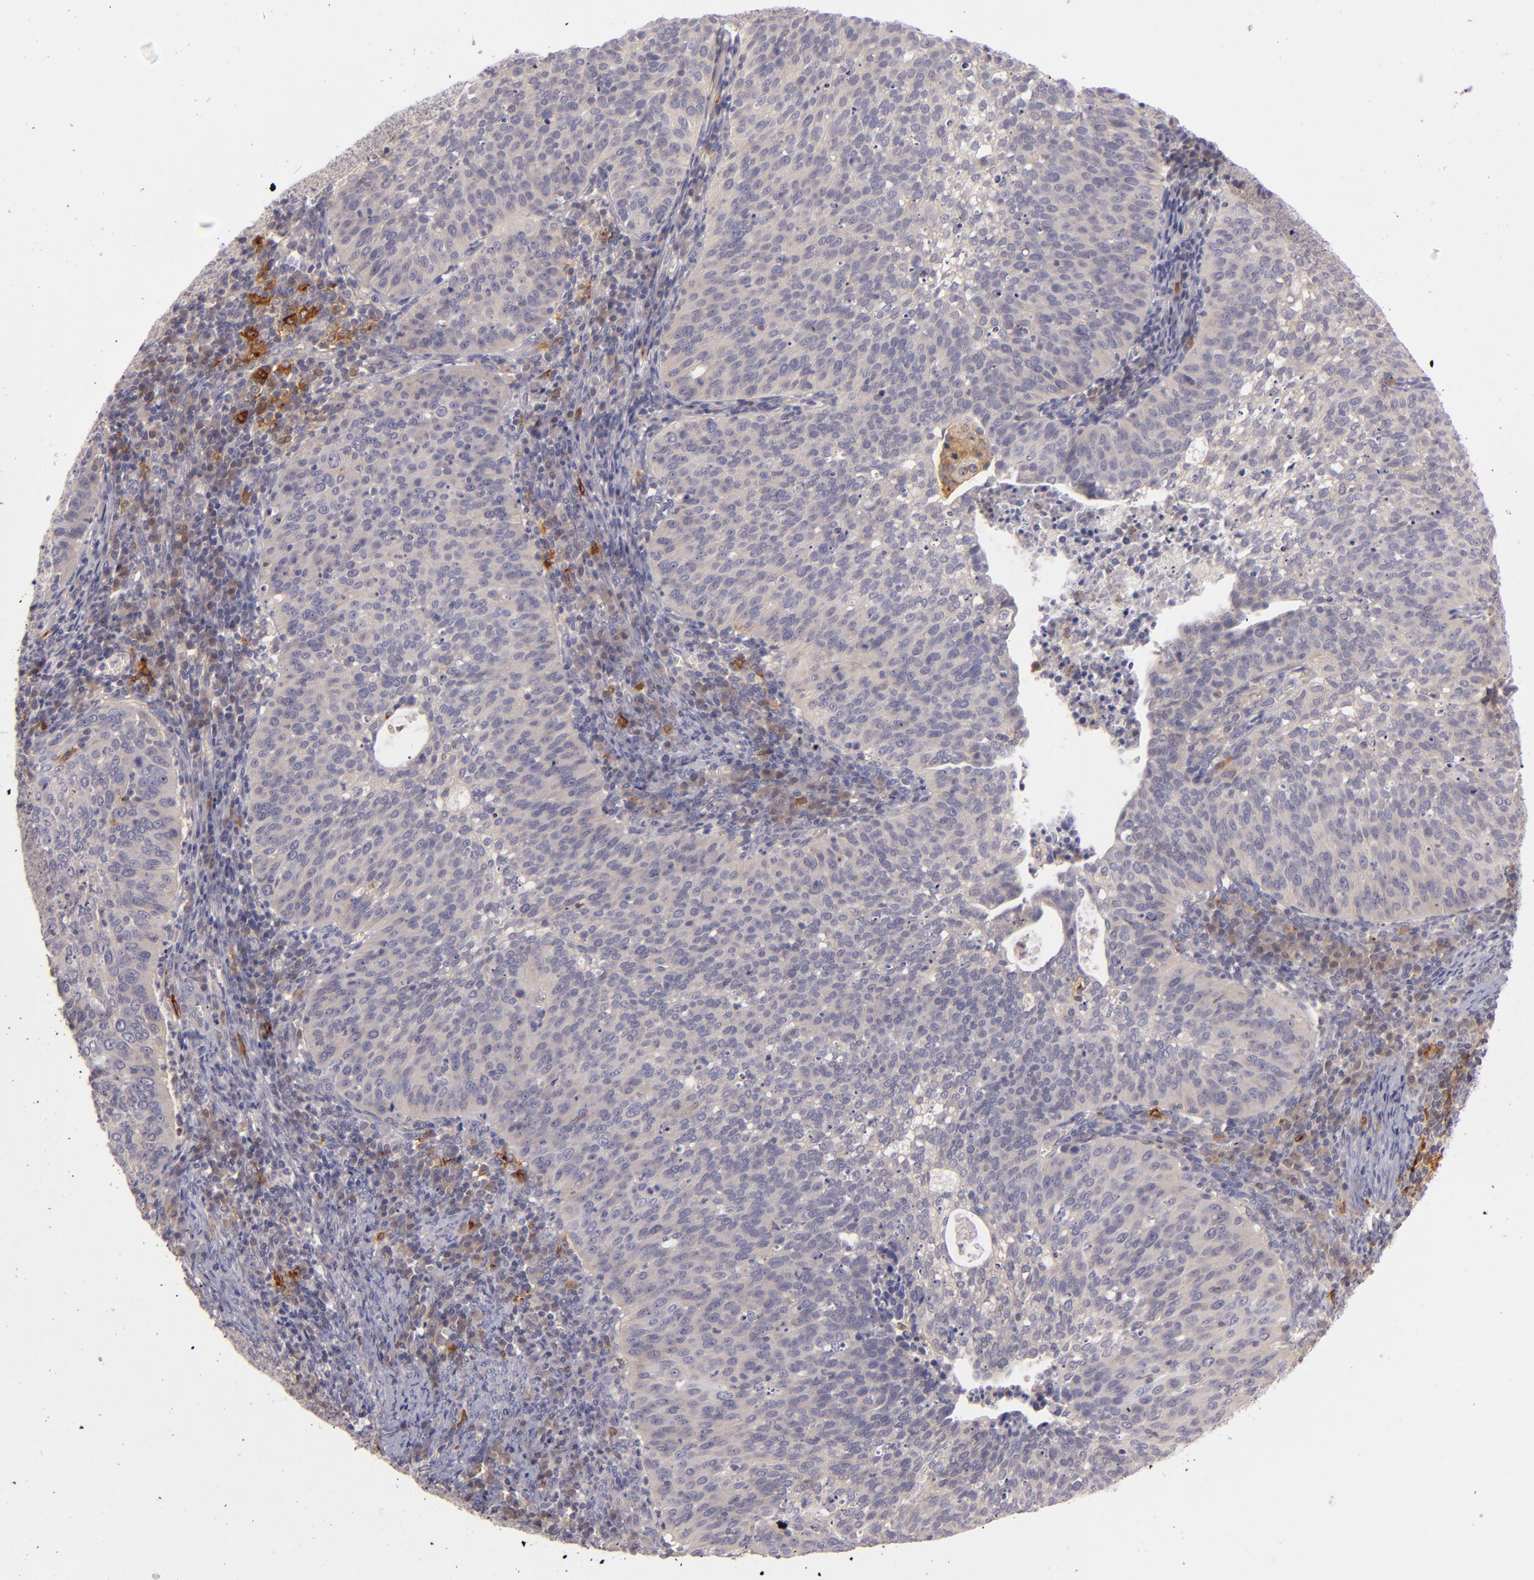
{"staining": {"intensity": "weak", "quantity": "<25%", "location": "cytoplasmic/membranous"}, "tissue": "cervical cancer", "cell_type": "Tumor cells", "image_type": "cancer", "snomed": [{"axis": "morphology", "description": "Squamous cell carcinoma, NOS"}, {"axis": "topography", "description": "Cervix"}], "caption": "High magnification brightfield microscopy of squamous cell carcinoma (cervical) stained with DAB (3,3'-diaminobenzidine) (brown) and counterstained with hematoxylin (blue): tumor cells show no significant positivity.", "gene": "CD83", "patient": {"sex": "female", "age": 39}}